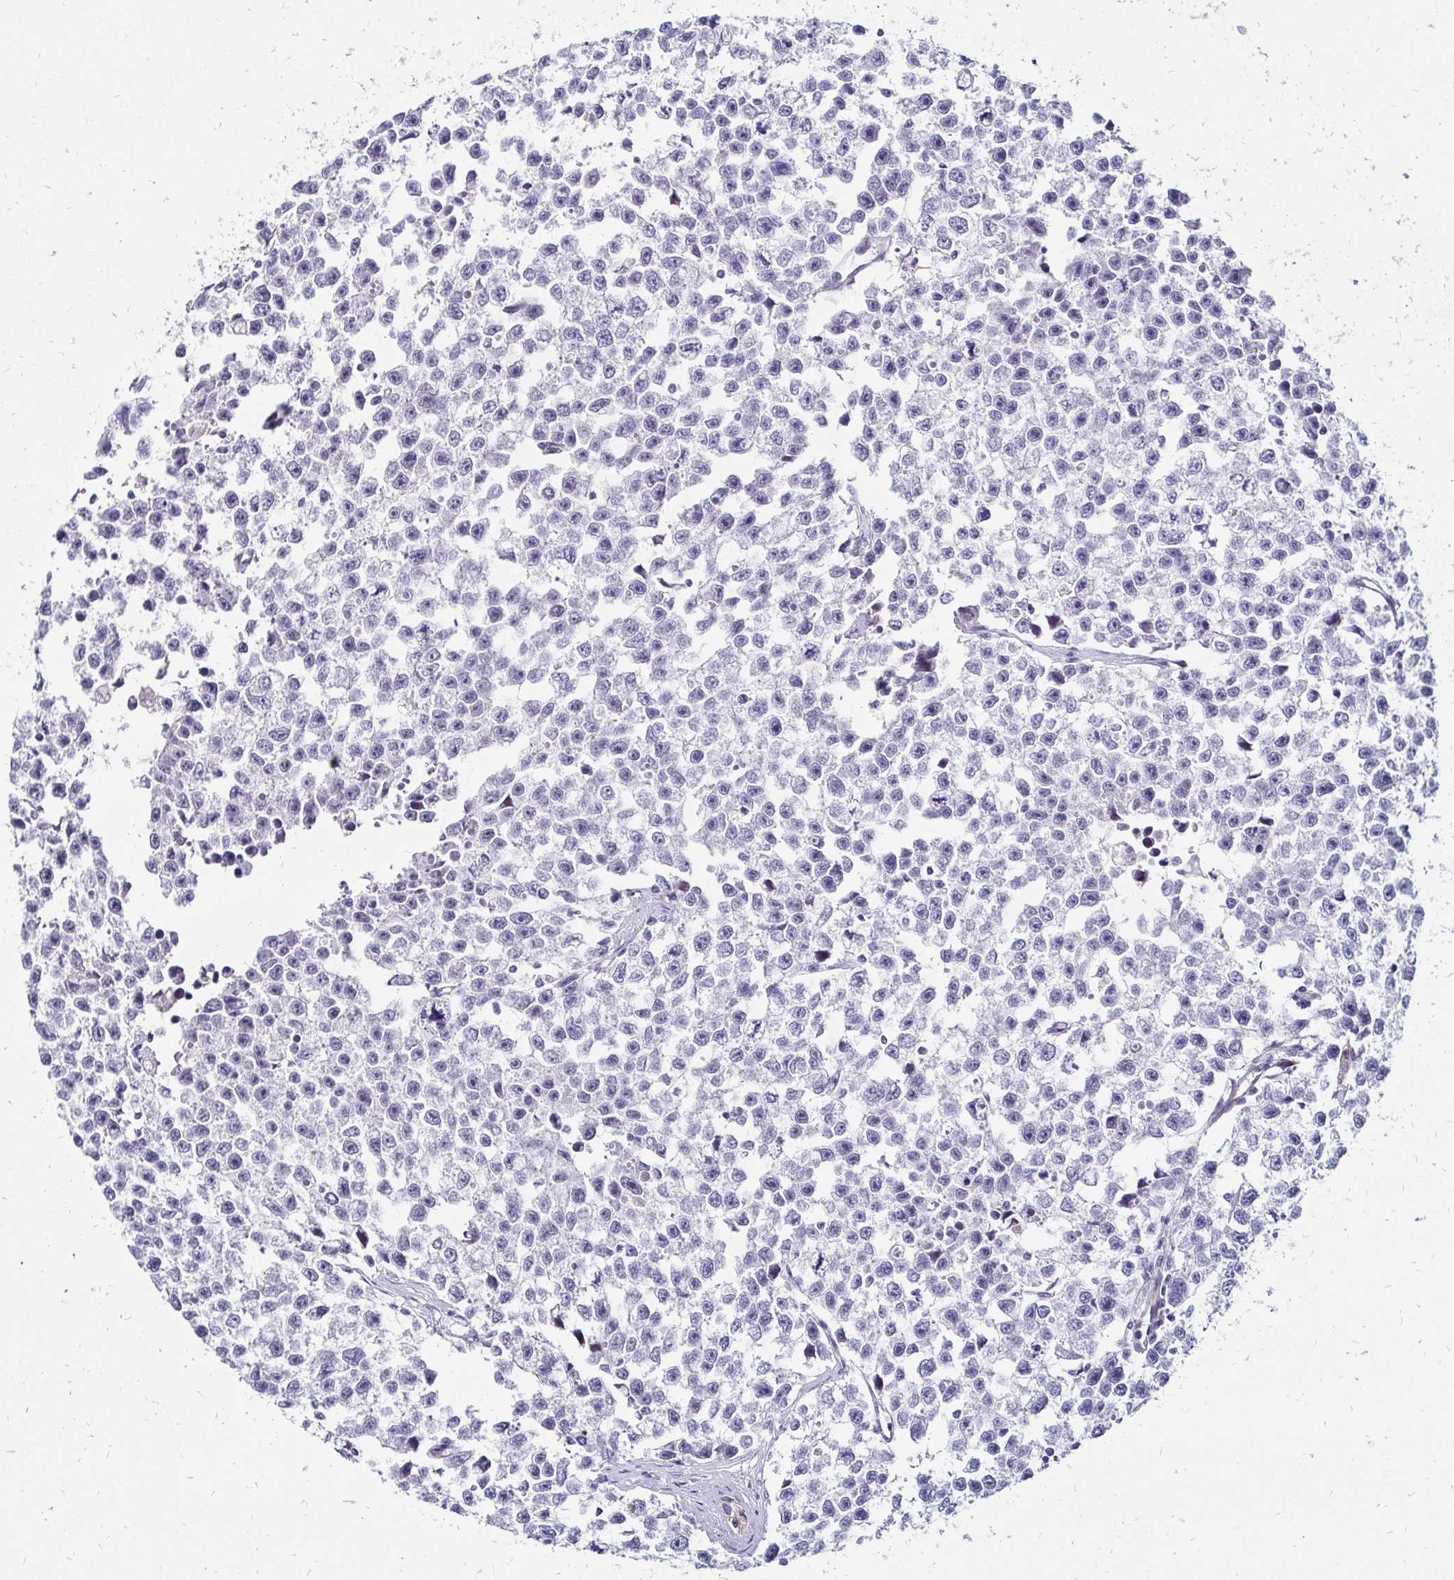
{"staining": {"intensity": "negative", "quantity": "none", "location": "none"}, "tissue": "testis cancer", "cell_type": "Tumor cells", "image_type": "cancer", "snomed": [{"axis": "morphology", "description": "Seminoma, NOS"}, {"axis": "topography", "description": "Testis"}], "caption": "This is an immunohistochemistry (IHC) micrograph of human seminoma (testis). There is no positivity in tumor cells.", "gene": "IDUA", "patient": {"sex": "male", "age": 26}}